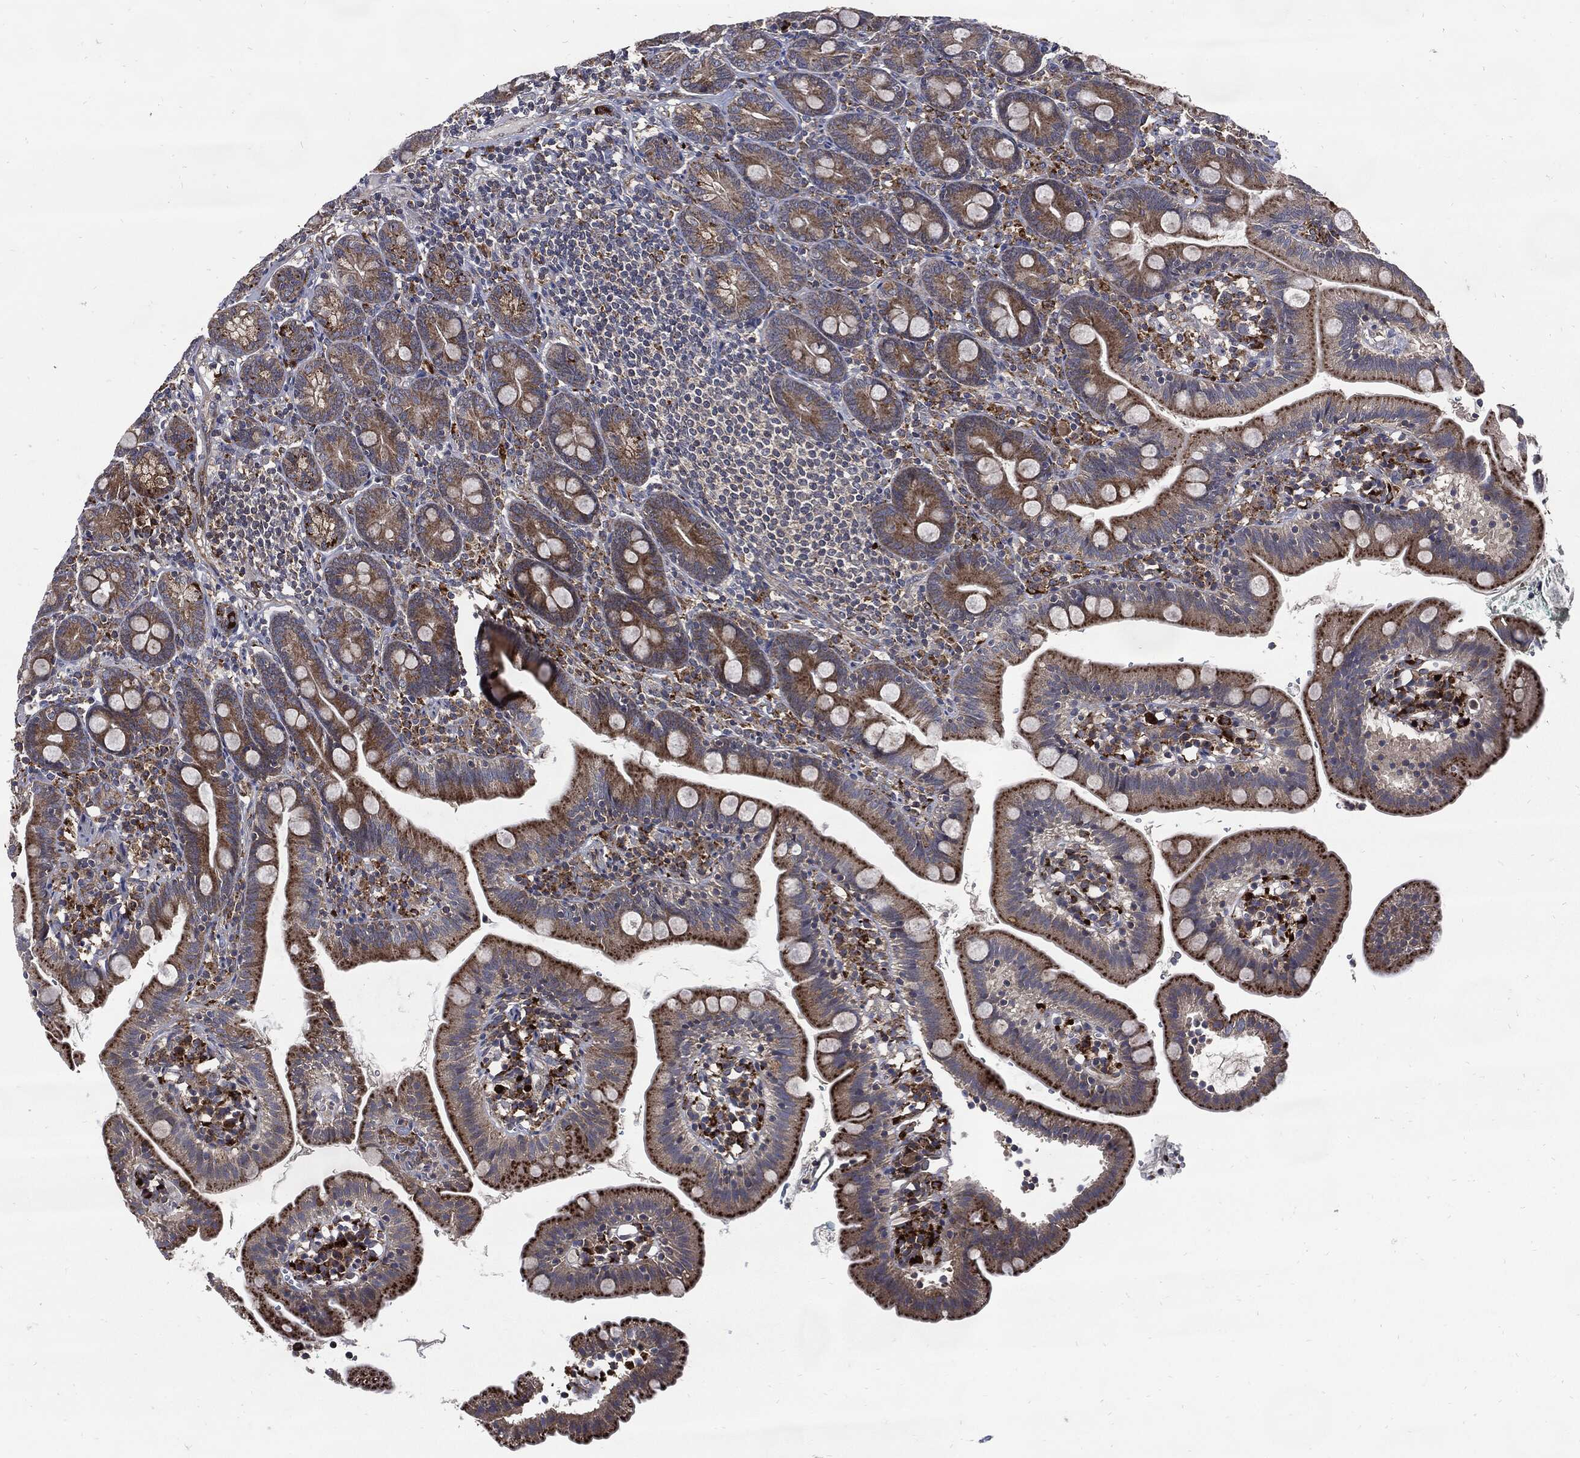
{"staining": {"intensity": "moderate", "quantity": "25%-75%", "location": "cytoplasmic/membranous"}, "tissue": "duodenum", "cell_type": "Glandular cells", "image_type": "normal", "snomed": [{"axis": "morphology", "description": "Normal tissue, NOS"}, {"axis": "topography", "description": "Duodenum"}], "caption": "A brown stain highlights moderate cytoplasmic/membranous positivity of a protein in glandular cells of normal human duodenum.", "gene": "SLC31A2", "patient": {"sex": "female", "age": 67}}